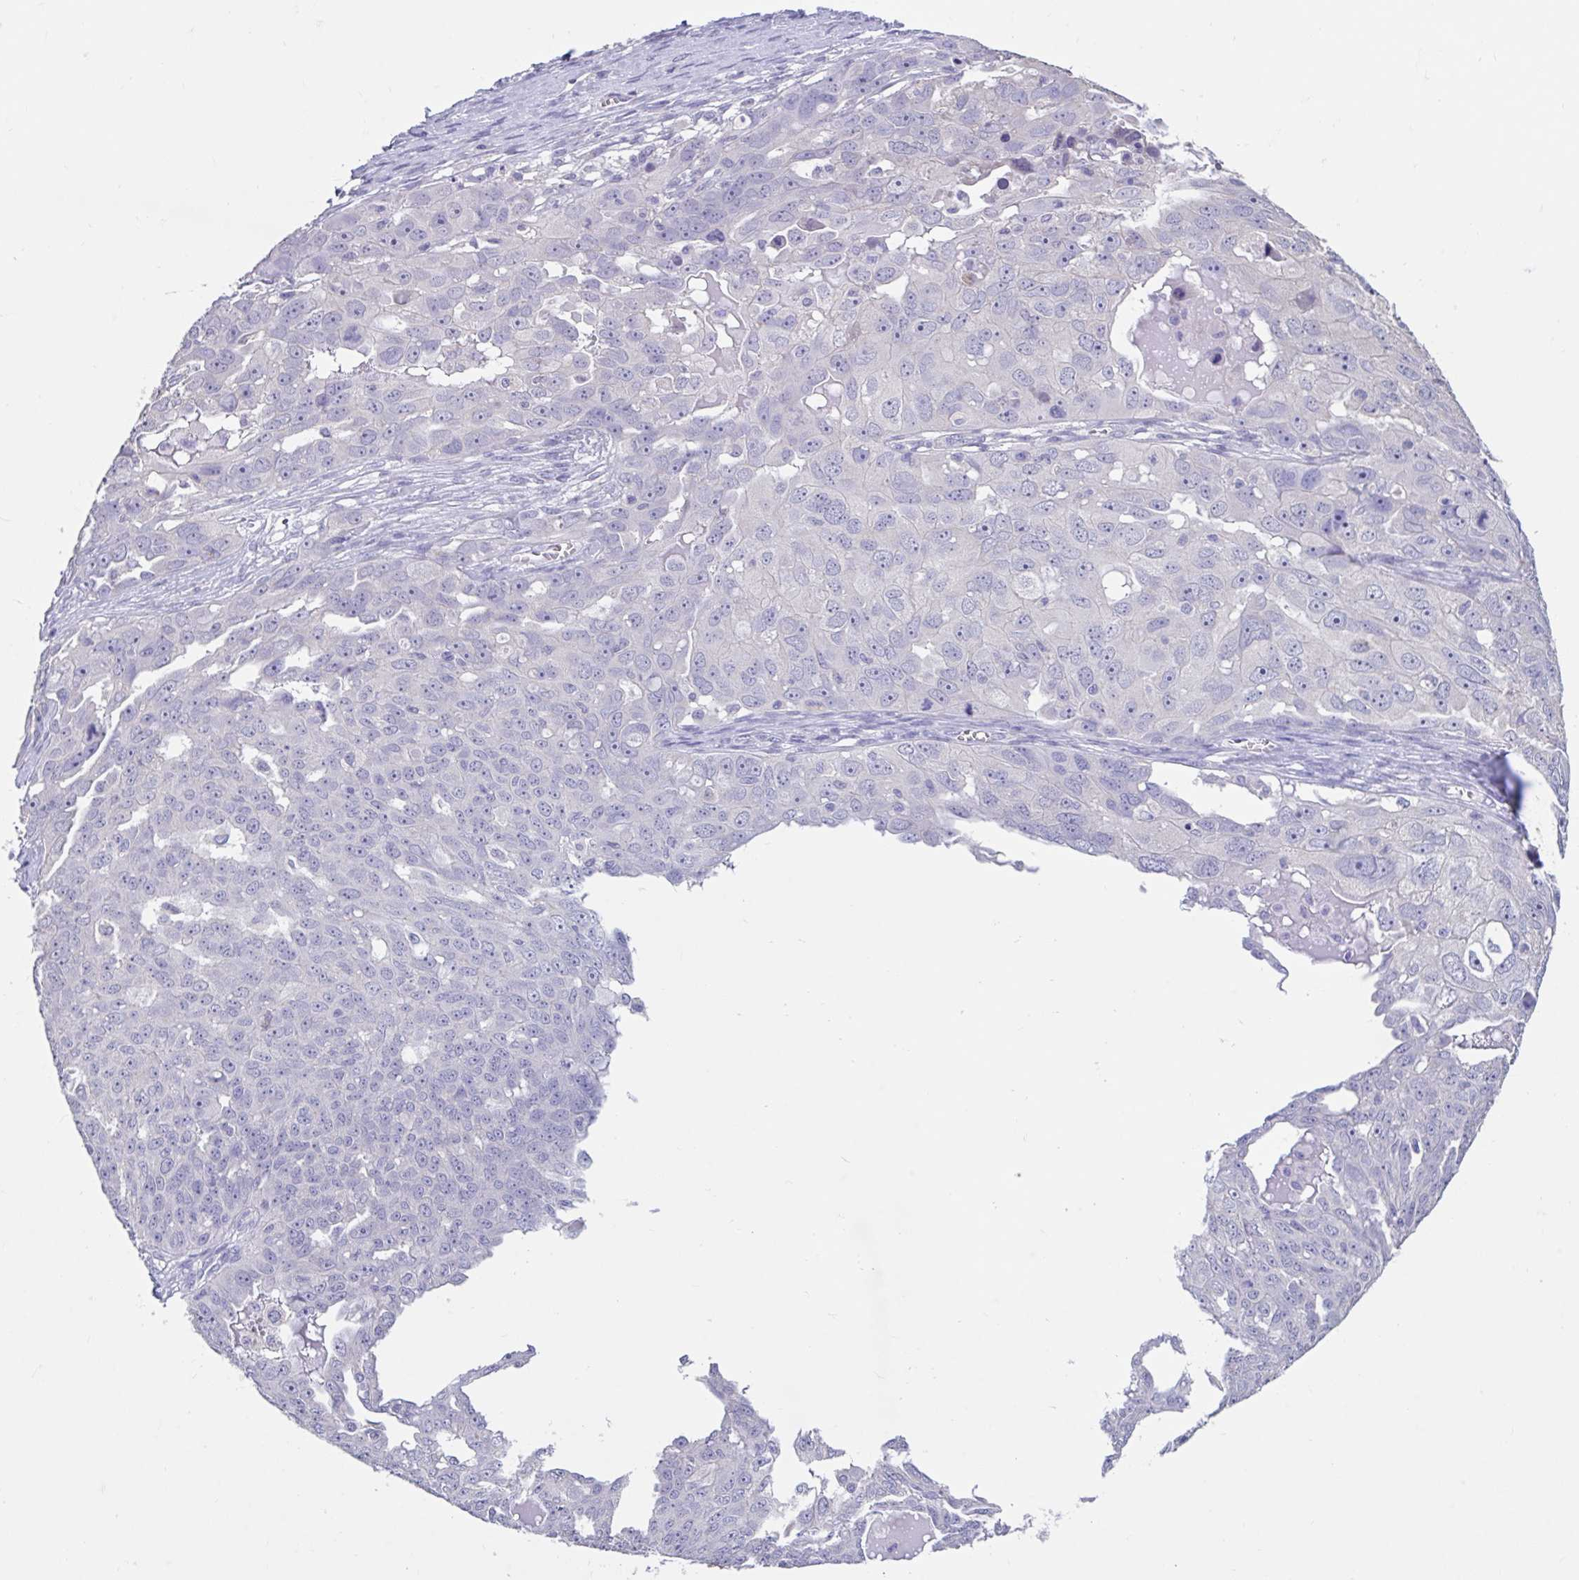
{"staining": {"intensity": "negative", "quantity": "none", "location": "none"}, "tissue": "ovarian cancer", "cell_type": "Tumor cells", "image_type": "cancer", "snomed": [{"axis": "morphology", "description": "Carcinoma, endometroid"}, {"axis": "topography", "description": "Ovary"}], "caption": "This is an immunohistochemistry (IHC) micrograph of human ovarian cancer (endometroid carcinoma). There is no positivity in tumor cells.", "gene": "GPR162", "patient": {"sex": "female", "age": 70}}